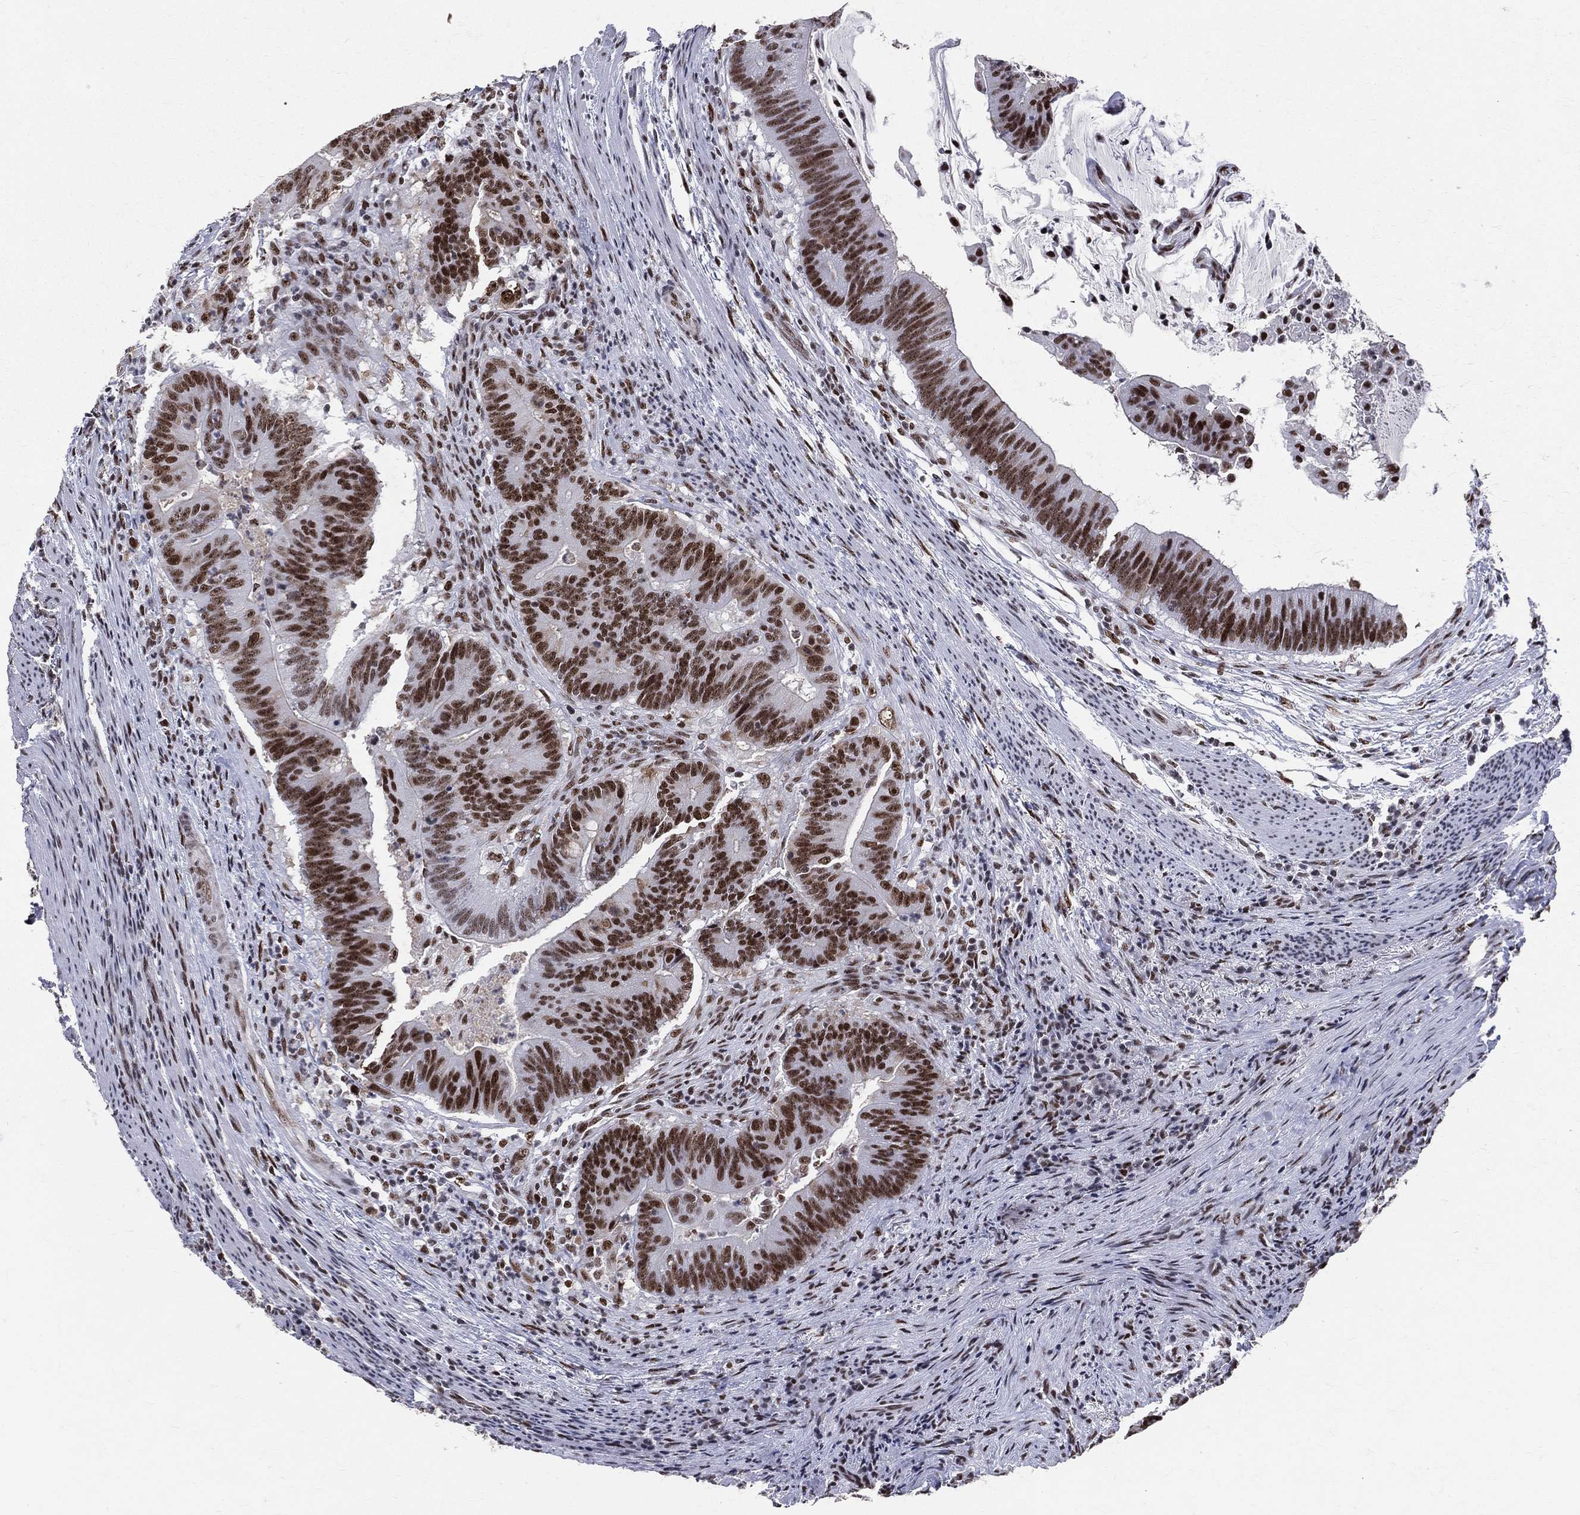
{"staining": {"intensity": "strong", "quantity": ">75%", "location": "nuclear"}, "tissue": "colorectal cancer", "cell_type": "Tumor cells", "image_type": "cancer", "snomed": [{"axis": "morphology", "description": "Adenocarcinoma, NOS"}, {"axis": "topography", "description": "Colon"}], "caption": "Human colorectal cancer (adenocarcinoma) stained with a protein marker demonstrates strong staining in tumor cells.", "gene": "CDK7", "patient": {"sex": "female", "age": 87}}